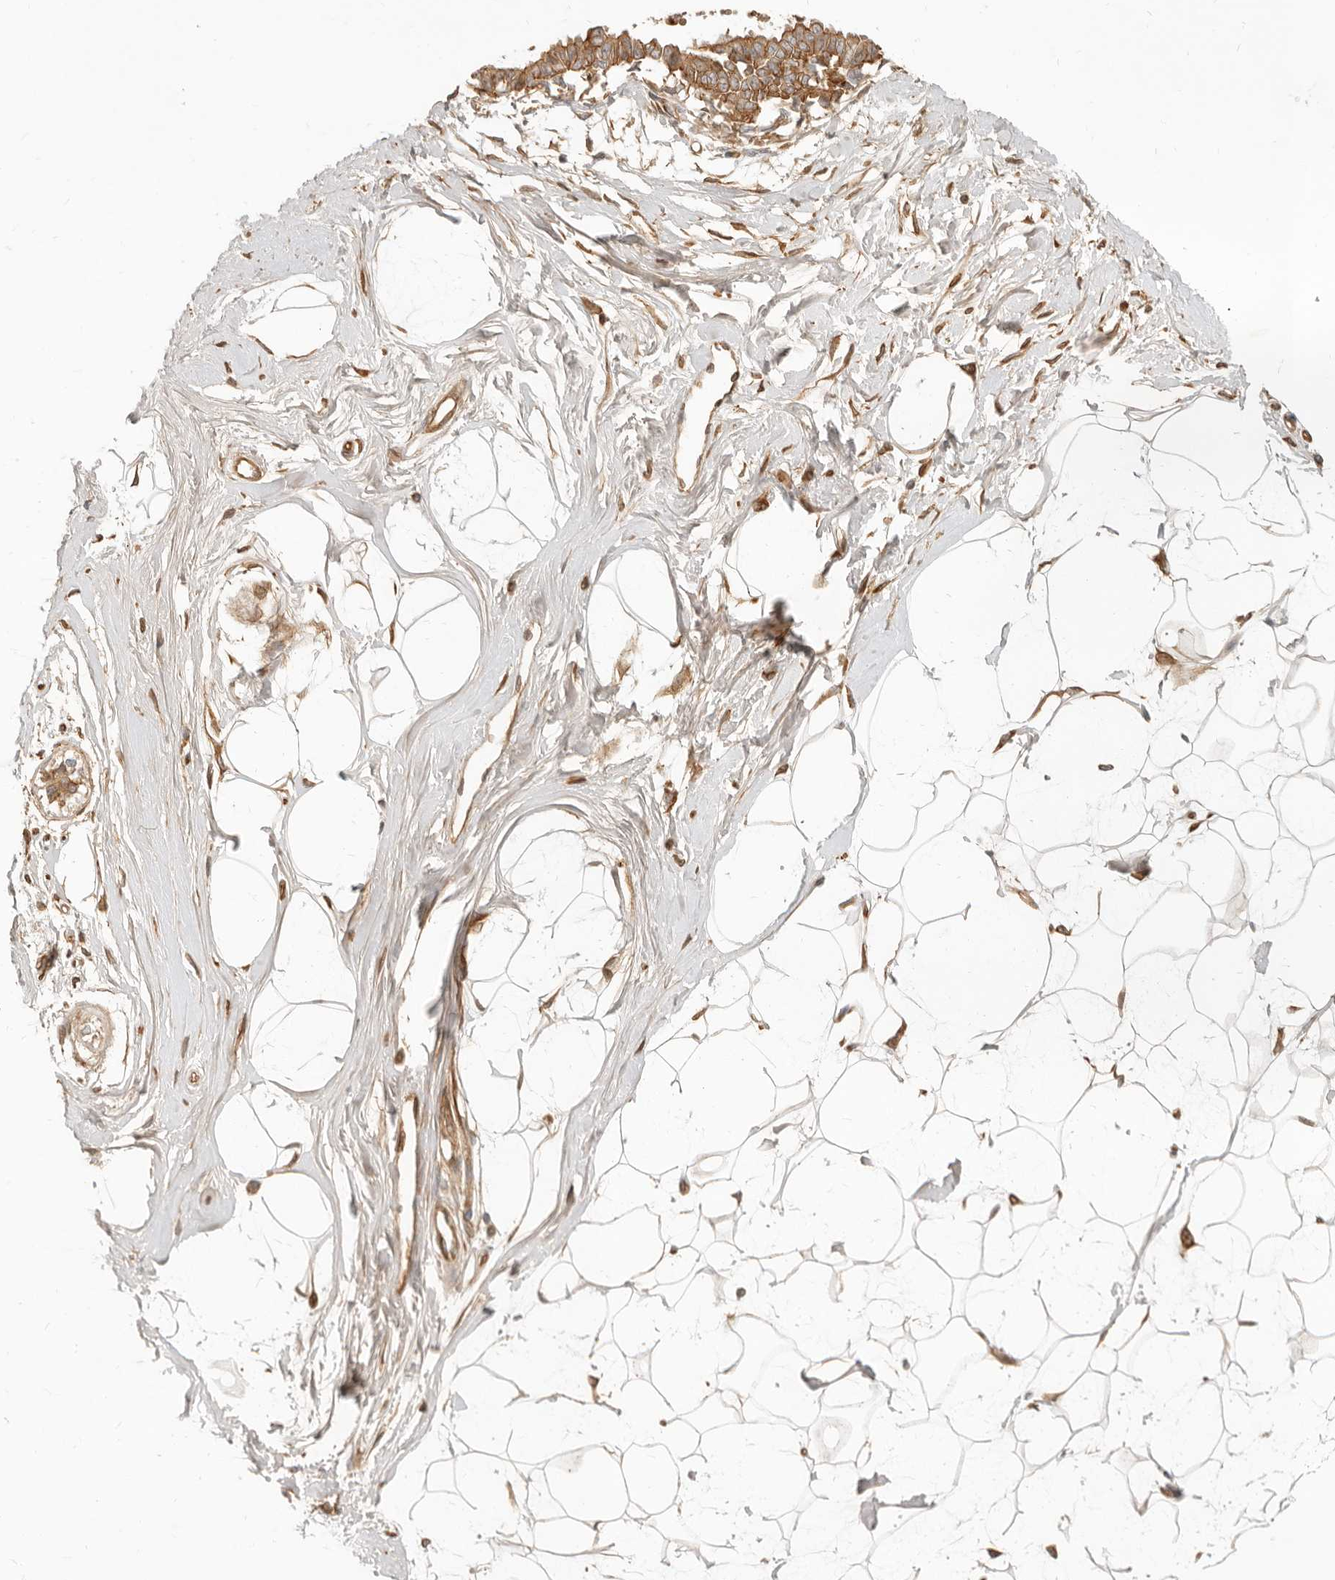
{"staining": {"intensity": "moderate", "quantity": "25%-75%", "location": "cytoplasmic/membranous"}, "tissue": "breast", "cell_type": "Adipocytes", "image_type": "normal", "snomed": [{"axis": "morphology", "description": "Normal tissue, NOS"}, {"axis": "topography", "description": "Breast"}], "caption": "A high-resolution photomicrograph shows immunohistochemistry (IHC) staining of benign breast, which exhibits moderate cytoplasmic/membranous positivity in approximately 25%-75% of adipocytes.", "gene": "UFSP1", "patient": {"sex": "female", "age": 45}}